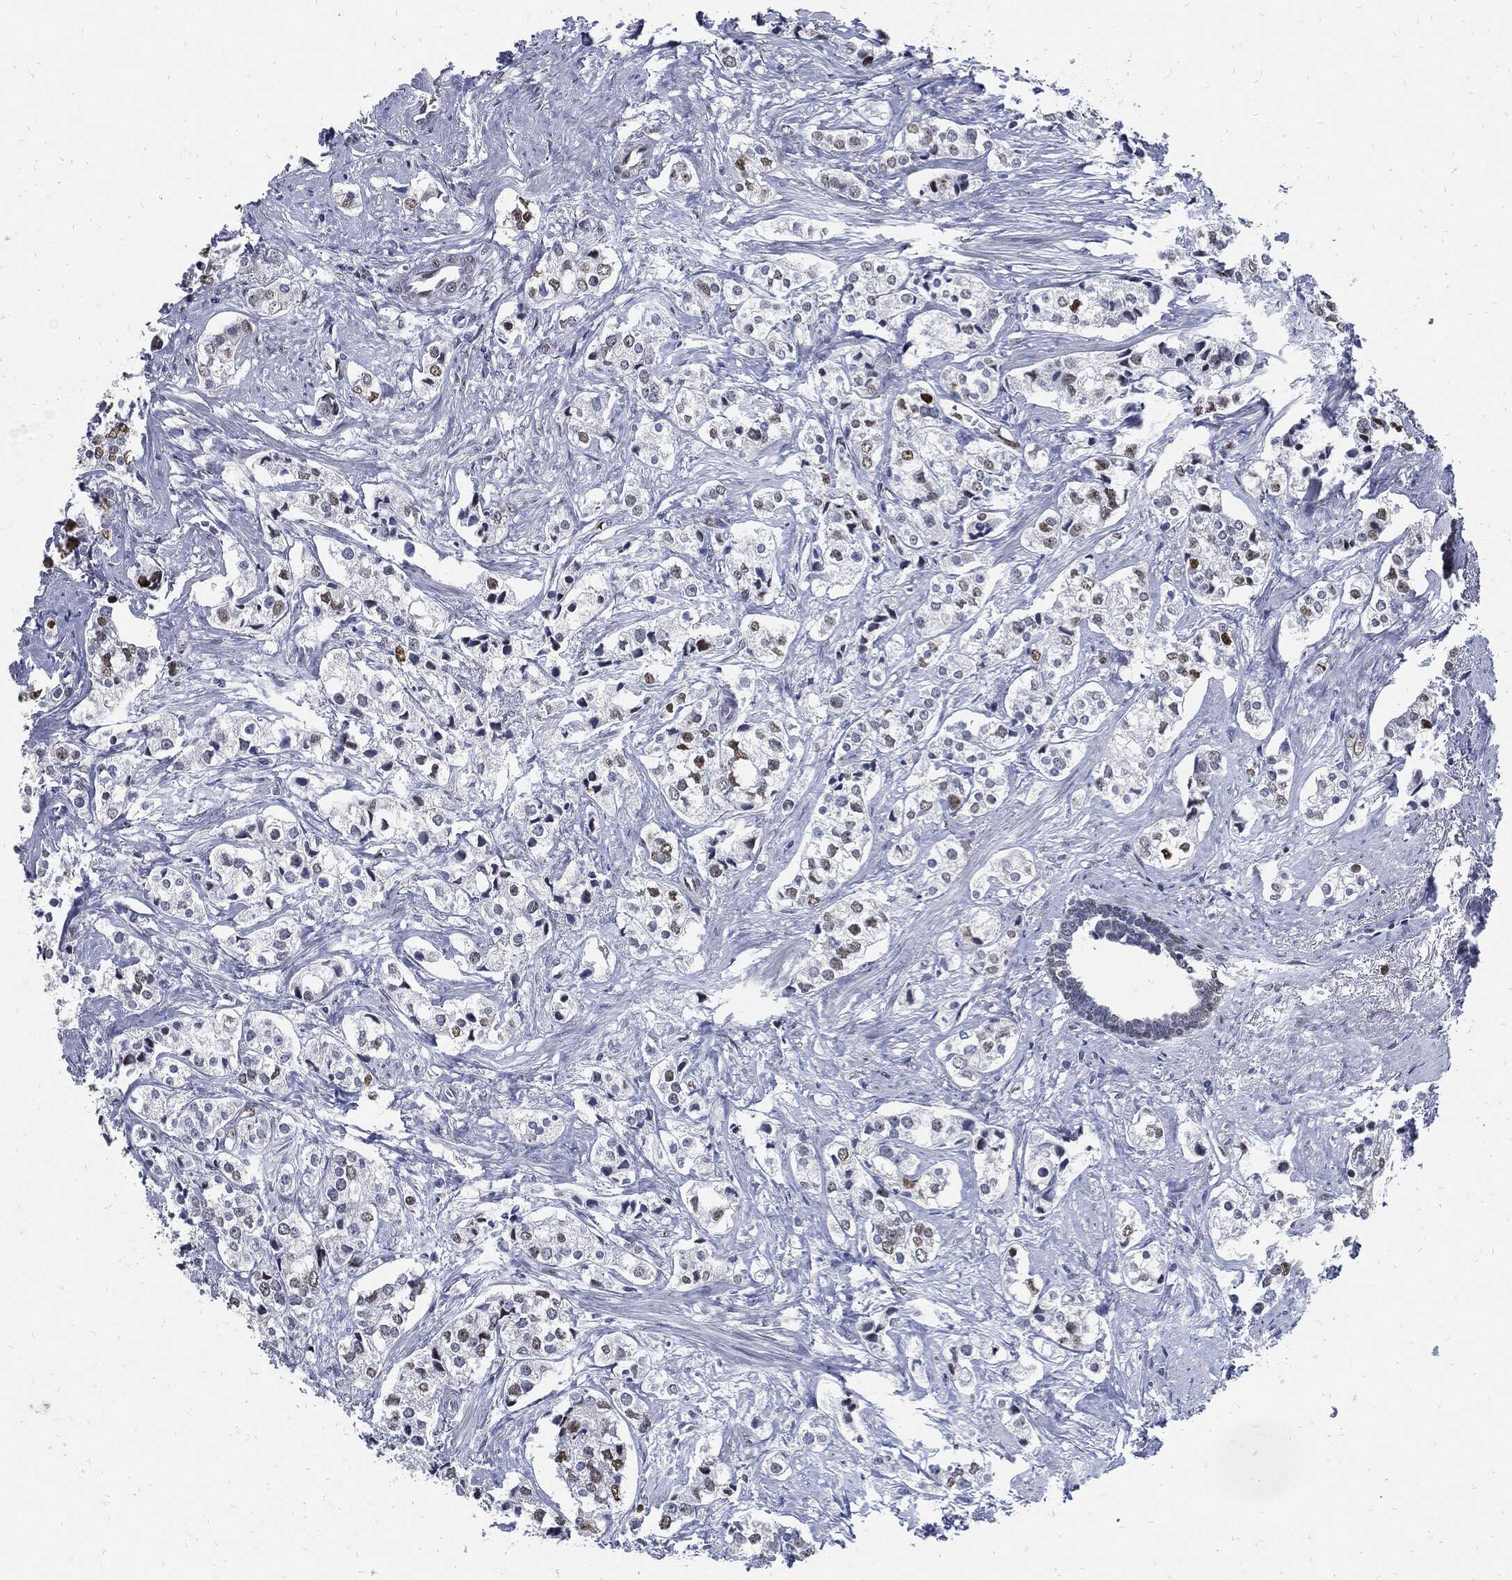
{"staining": {"intensity": "negative", "quantity": "none", "location": "none"}, "tissue": "prostate cancer", "cell_type": "Tumor cells", "image_type": "cancer", "snomed": [{"axis": "morphology", "description": "Adenocarcinoma, NOS"}, {"axis": "topography", "description": "Prostate and seminal vesicle, NOS"}], "caption": "This is a histopathology image of immunohistochemistry (IHC) staining of prostate cancer (adenocarcinoma), which shows no positivity in tumor cells.", "gene": "NBN", "patient": {"sex": "male", "age": 63}}